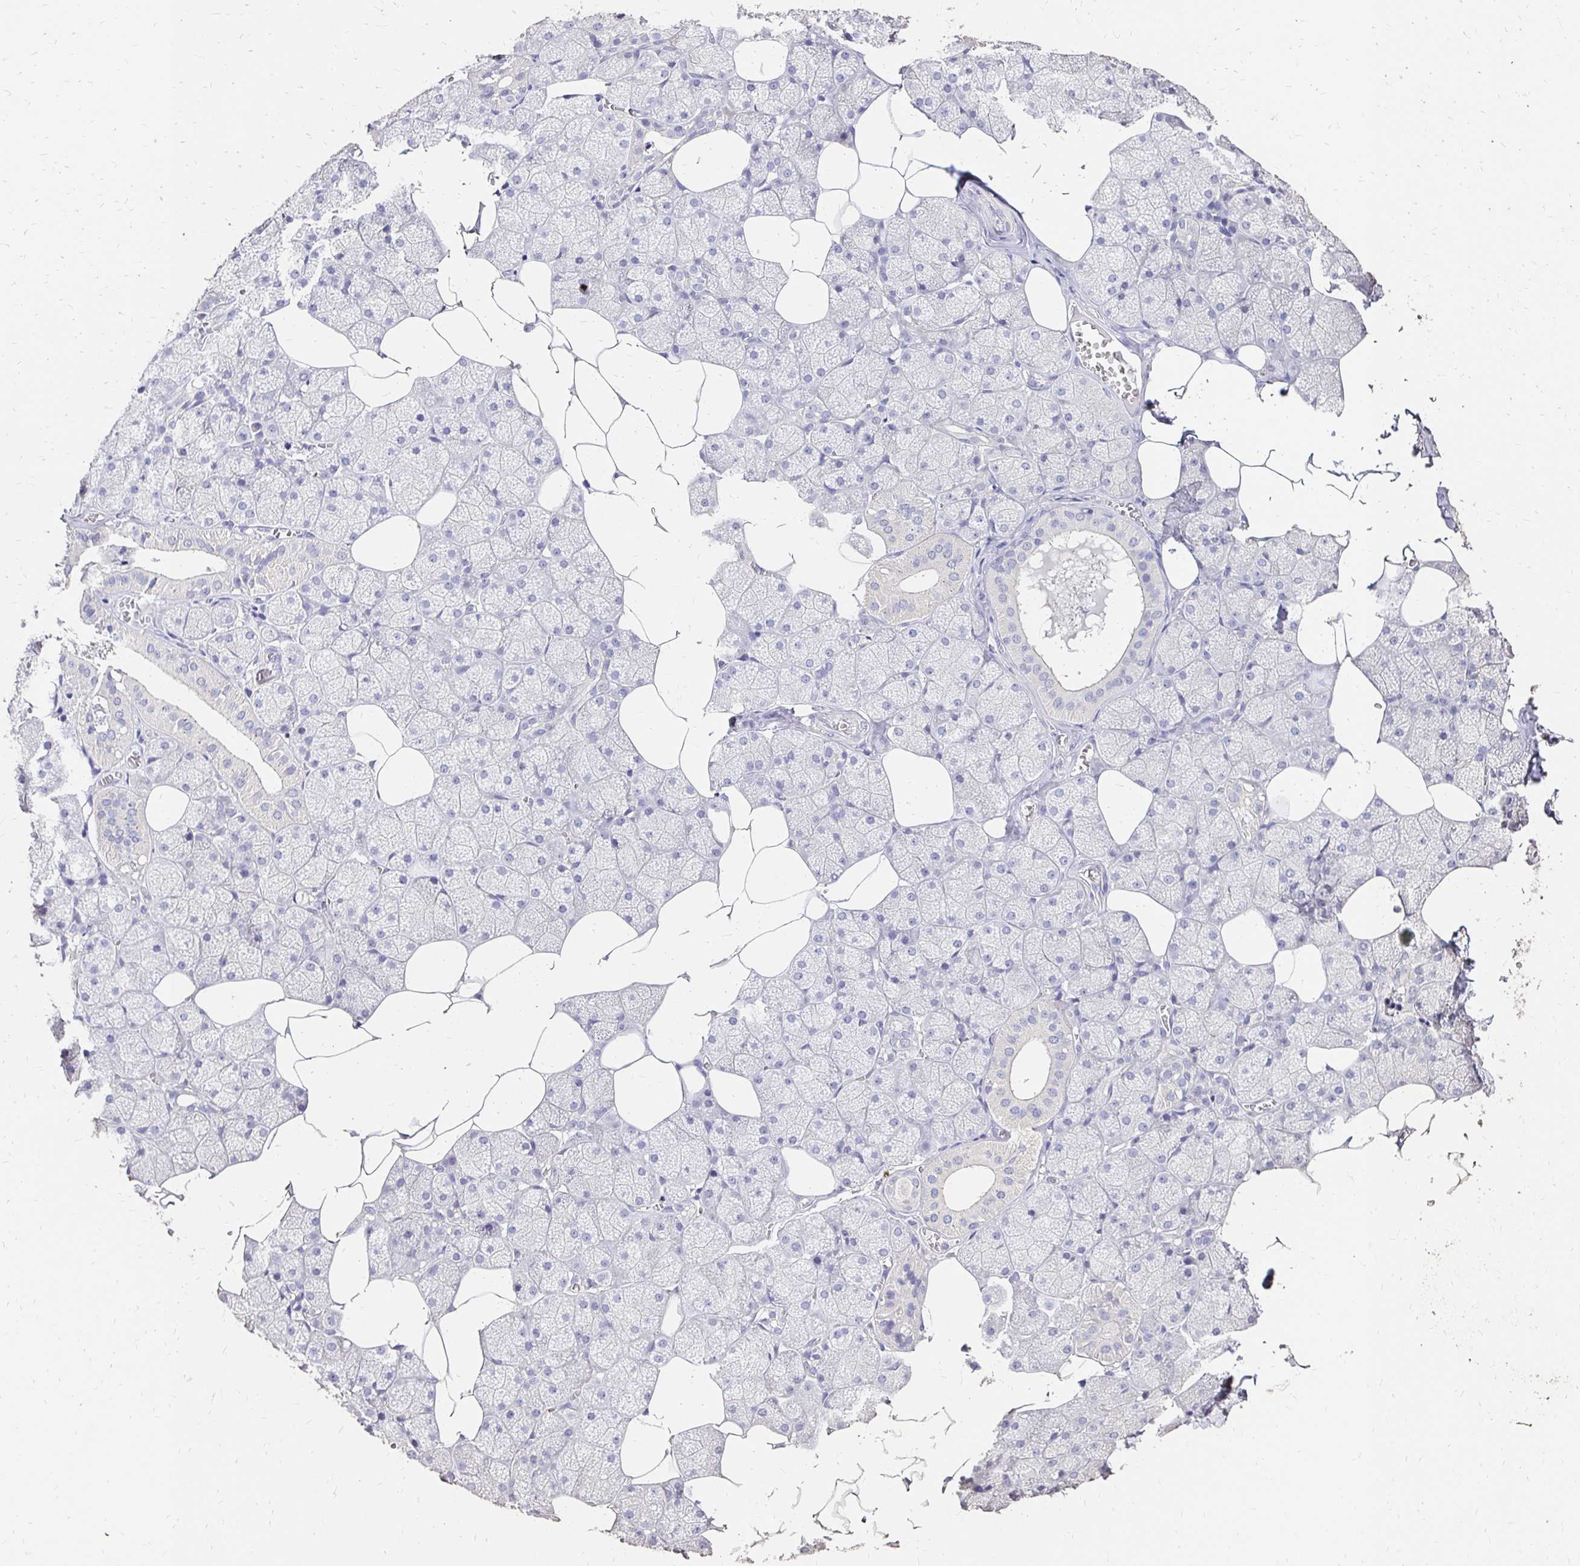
{"staining": {"intensity": "negative", "quantity": "none", "location": "none"}, "tissue": "salivary gland", "cell_type": "Glandular cells", "image_type": "normal", "snomed": [{"axis": "morphology", "description": "Normal tissue, NOS"}, {"axis": "topography", "description": "Salivary gland"}, {"axis": "topography", "description": "Peripheral nerve tissue"}], "caption": "Protein analysis of benign salivary gland demonstrates no significant expression in glandular cells.", "gene": "UGT1A6", "patient": {"sex": "male", "age": 38}}